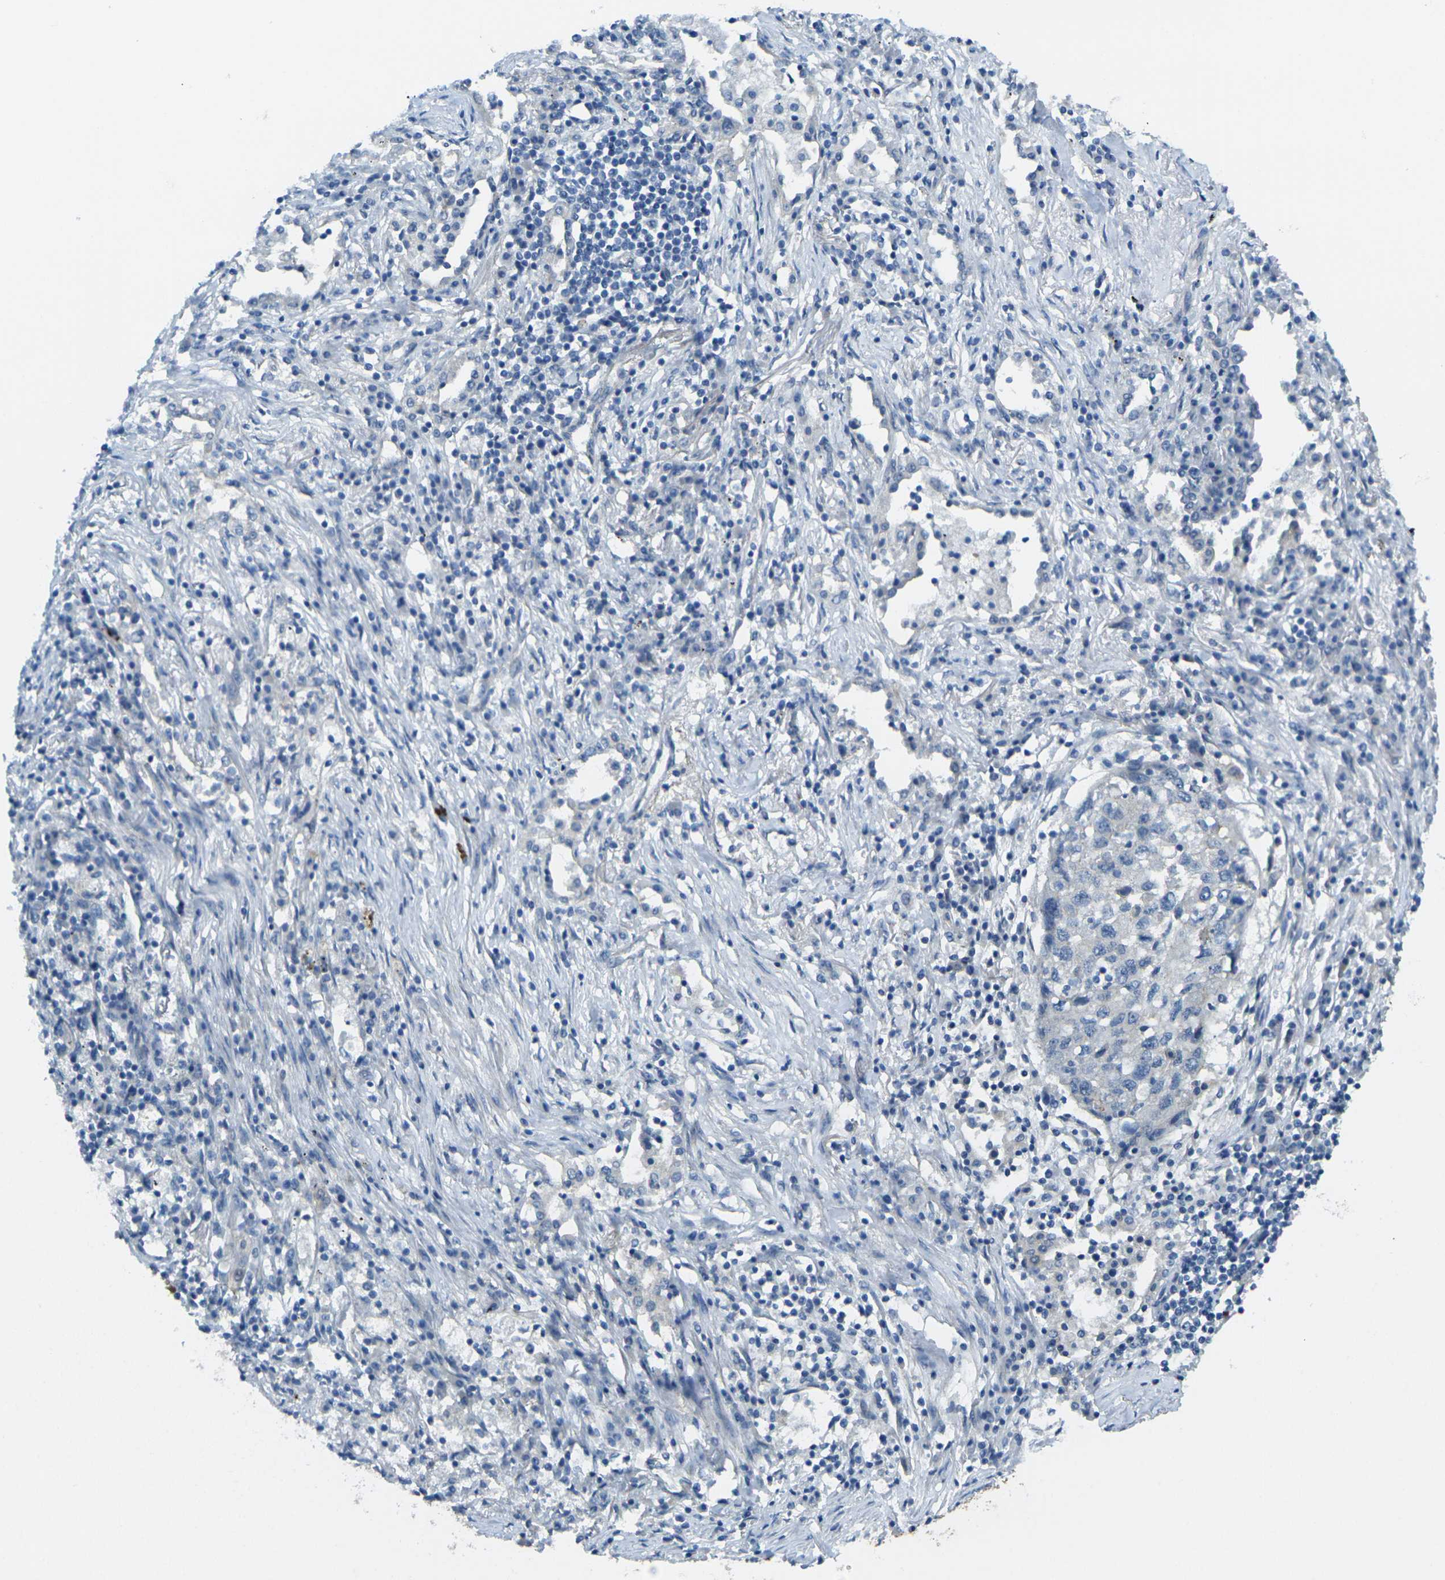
{"staining": {"intensity": "negative", "quantity": "none", "location": "none"}, "tissue": "lung cancer", "cell_type": "Tumor cells", "image_type": "cancer", "snomed": [{"axis": "morphology", "description": "Squamous cell carcinoma, NOS"}, {"axis": "topography", "description": "Lung"}], "caption": "Tumor cells are negative for protein expression in human squamous cell carcinoma (lung).", "gene": "RHBDD1", "patient": {"sex": "female", "age": 63}}